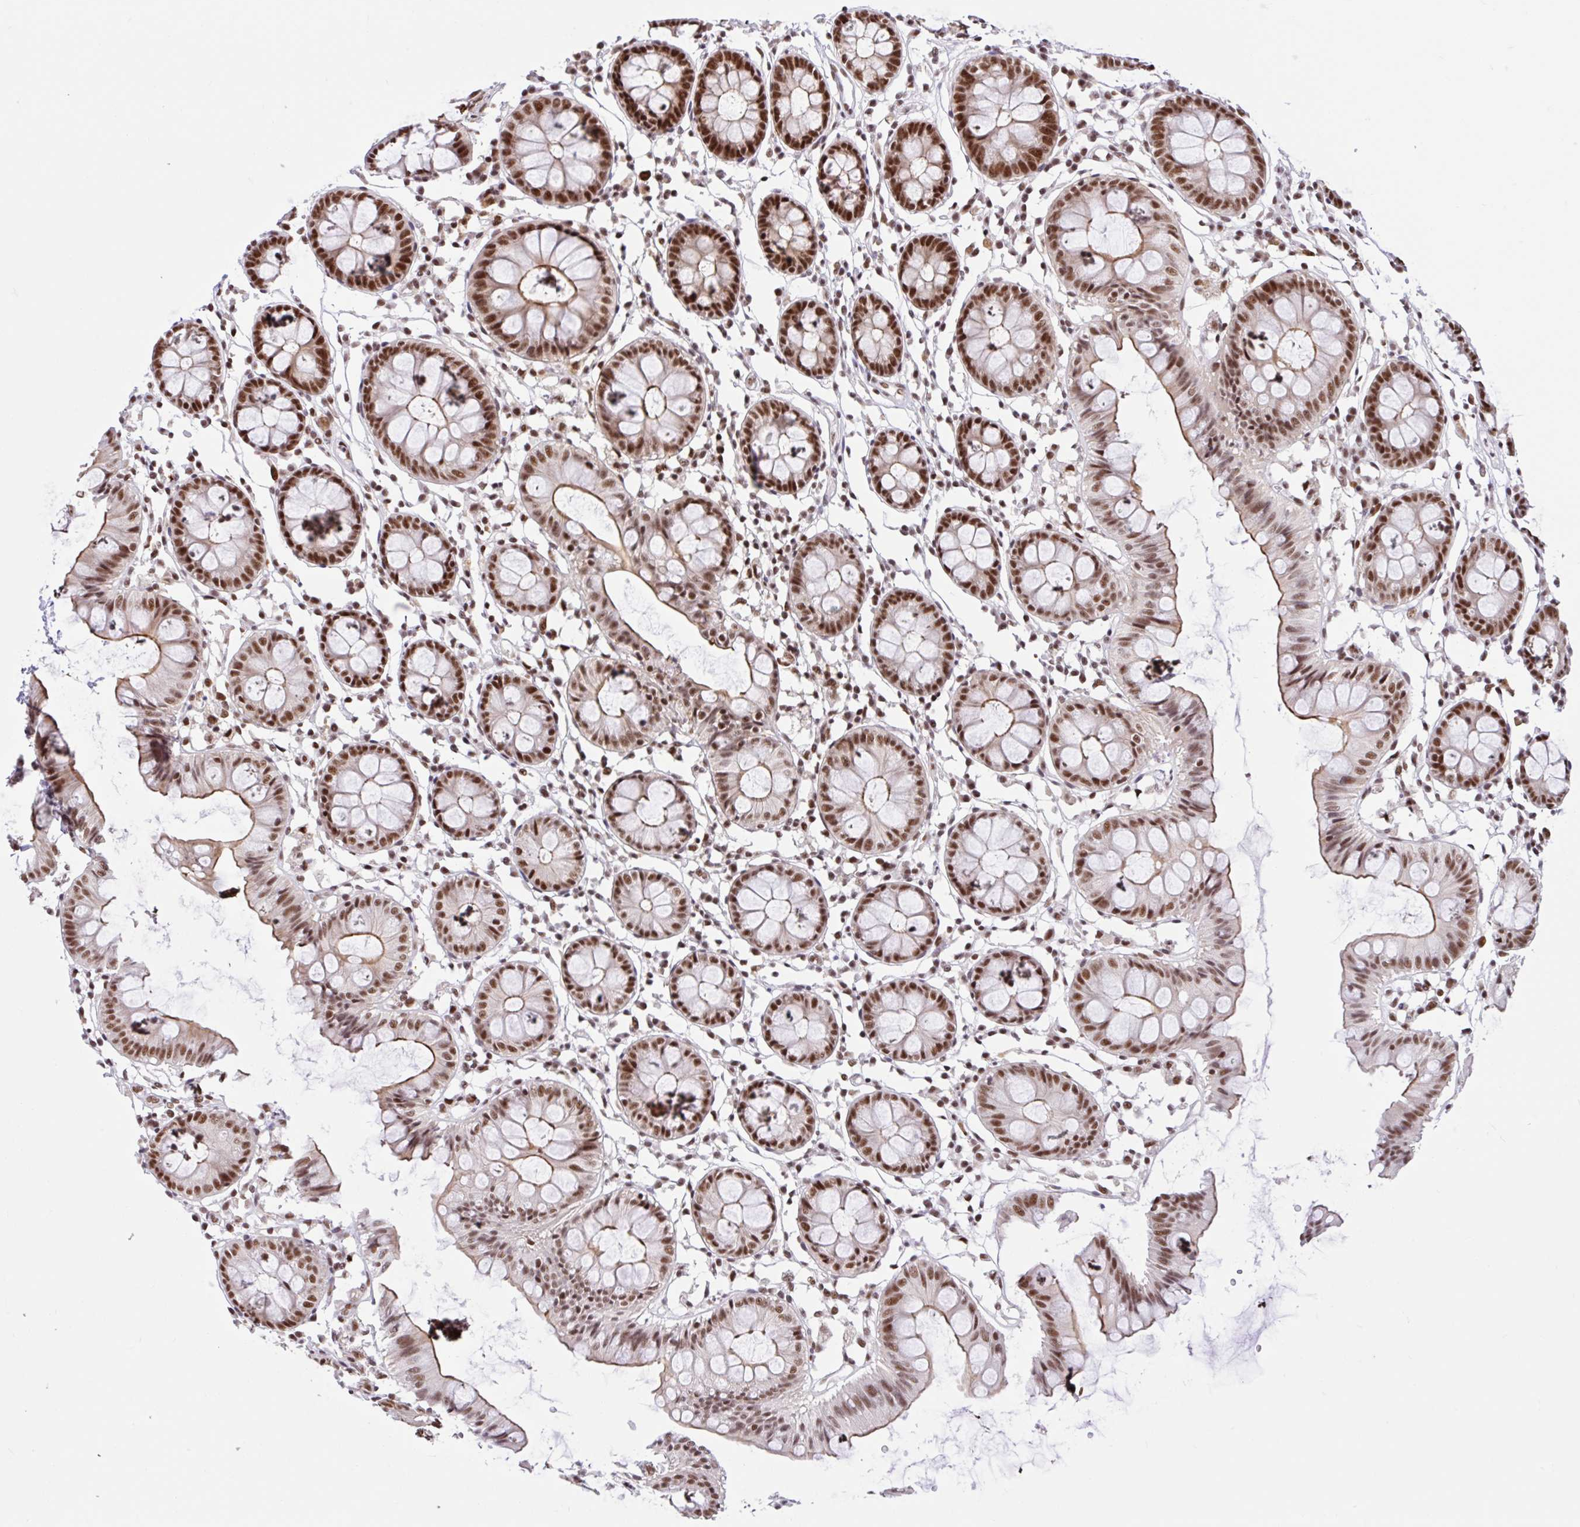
{"staining": {"intensity": "moderate", "quantity": ">75%", "location": "nuclear"}, "tissue": "colon", "cell_type": "Endothelial cells", "image_type": "normal", "snomed": [{"axis": "morphology", "description": "Normal tissue, NOS"}, {"axis": "topography", "description": "Colon"}], "caption": "Immunohistochemistry (IHC) staining of benign colon, which demonstrates medium levels of moderate nuclear positivity in about >75% of endothelial cells indicating moderate nuclear protein expression. The staining was performed using DAB (brown) for protein detection and nuclei were counterstained in hematoxylin (blue).", "gene": "CCDC12", "patient": {"sex": "female", "age": 84}}